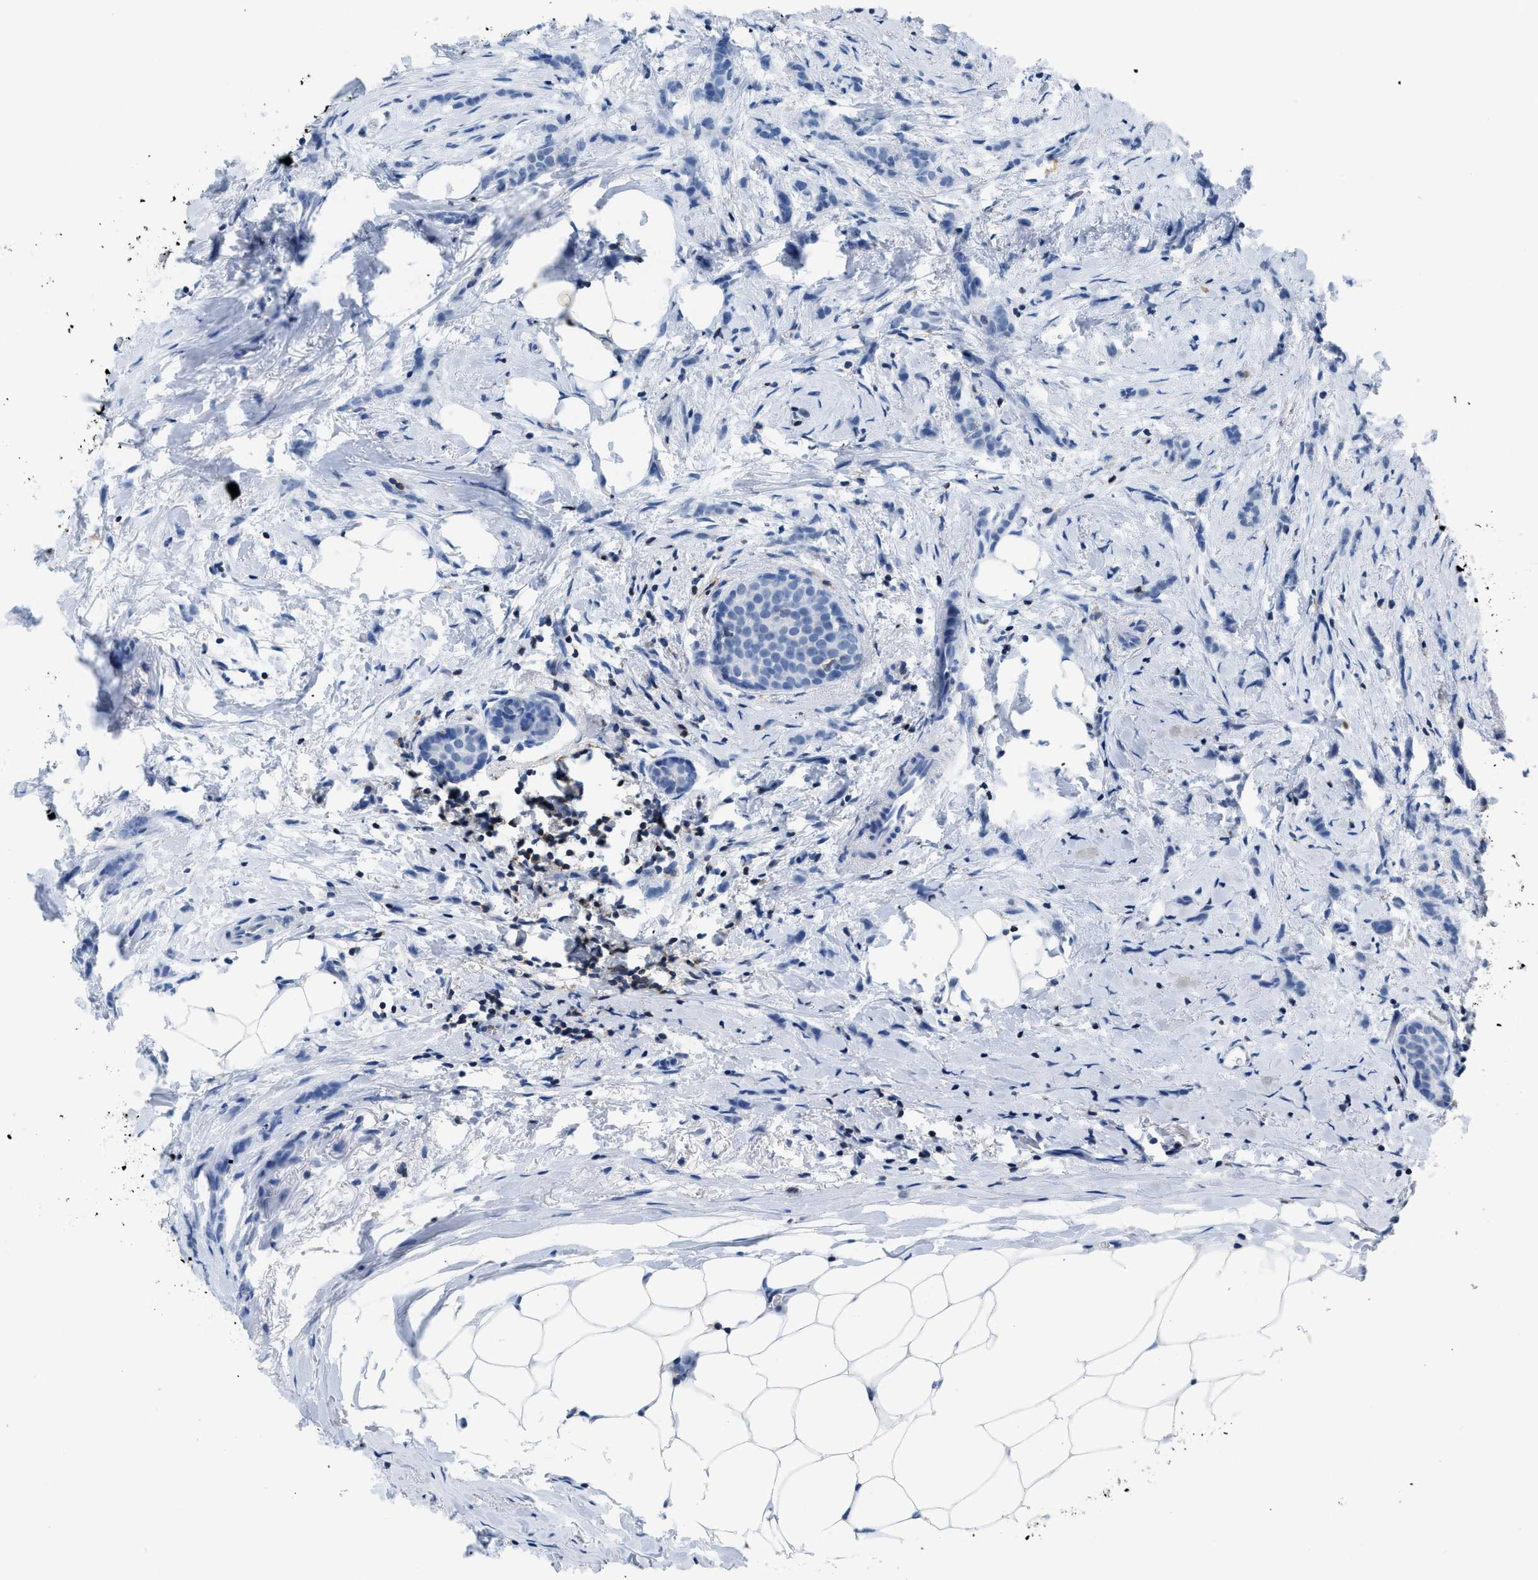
{"staining": {"intensity": "negative", "quantity": "none", "location": "none"}, "tissue": "breast cancer", "cell_type": "Tumor cells", "image_type": "cancer", "snomed": [{"axis": "morphology", "description": "Lobular carcinoma, in situ"}, {"axis": "morphology", "description": "Lobular carcinoma"}, {"axis": "topography", "description": "Breast"}], "caption": "Breast cancer was stained to show a protein in brown. There is no significant staining in tumor cells. The staining is performed using DAB (3,3'-diaminobenzidine) brown chromogen with nuclei counter-stained in using hematoxylin.", "gene": "NFATC2", "patient": {"sex": "female", "age": 41}}